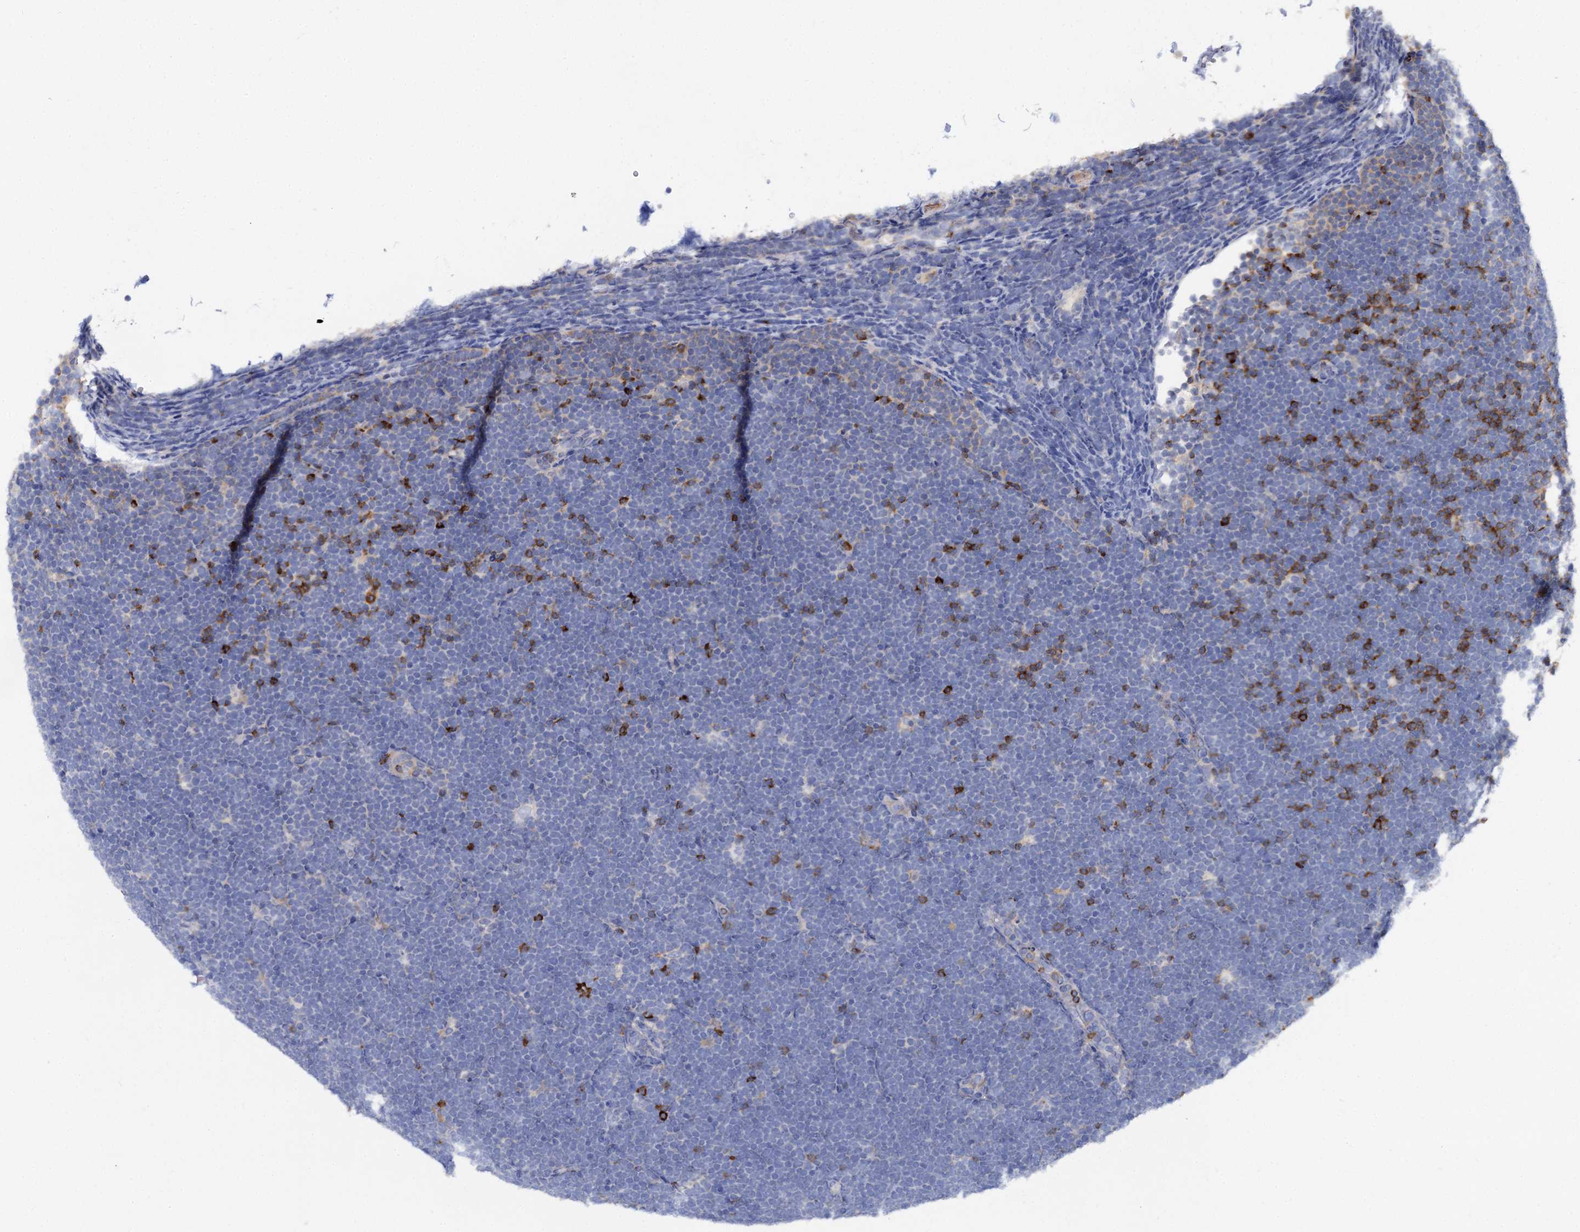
{"staining": {"intensity": "negative", "quantity": "none", "location": "none"}, "tissue": "lymphoma", "cell_type": "Tumor cells", "image_type": "cancer", "snomed": [{"axis": "morphology", "description": "Malignant lymphoma, non-Hodgkin's type, High grade"}, {"axis": "topography", "description": "Lymph node"}], "caption": "Immunohistochemistry of lymphoma displays no staining in tumor cells.", "gene": "HVCN1", "patient": {"sex": "male", "age": 13}}